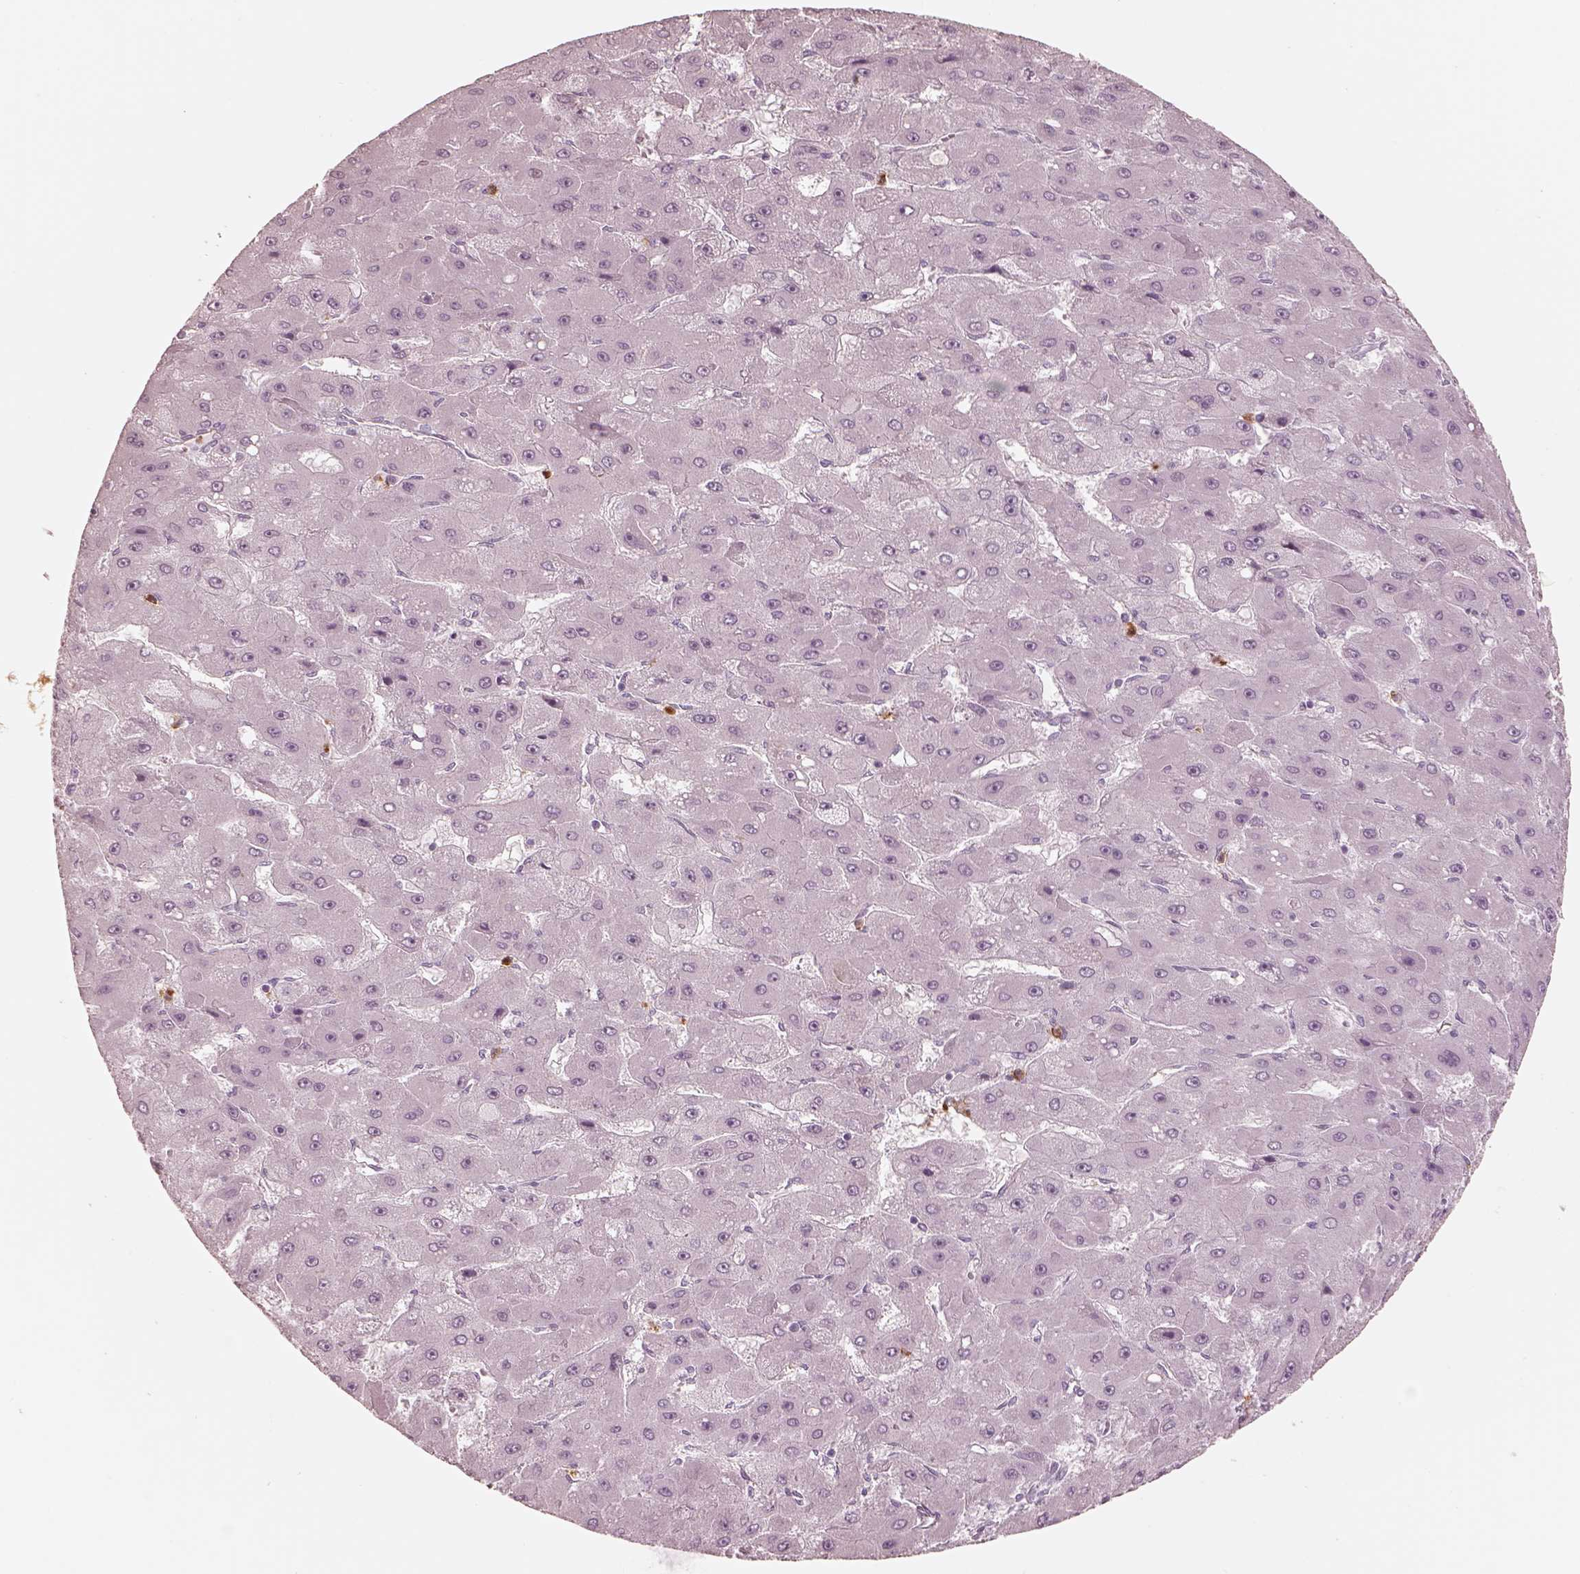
{"staining": {"intensity": "negative", "quantity": "none", "location": "none"}, "tissue": "liver cancer", "cell_type": "Tumor cells", "image_type": "cancer", "snomed": [{"axis": "morphology", "description": "Carcinoma, Hepatocellular, NOS"}, {"axis": "topography", "description": "Liver"}], "caption": "Immunohistochemistry photomicrograph of human liver hepatocellular carcinoma stained for a protein (brown), which reveals no expression in tumor cells.", "gene": "GPRIN1", "patient": {"sex": "female", "age": 25}}